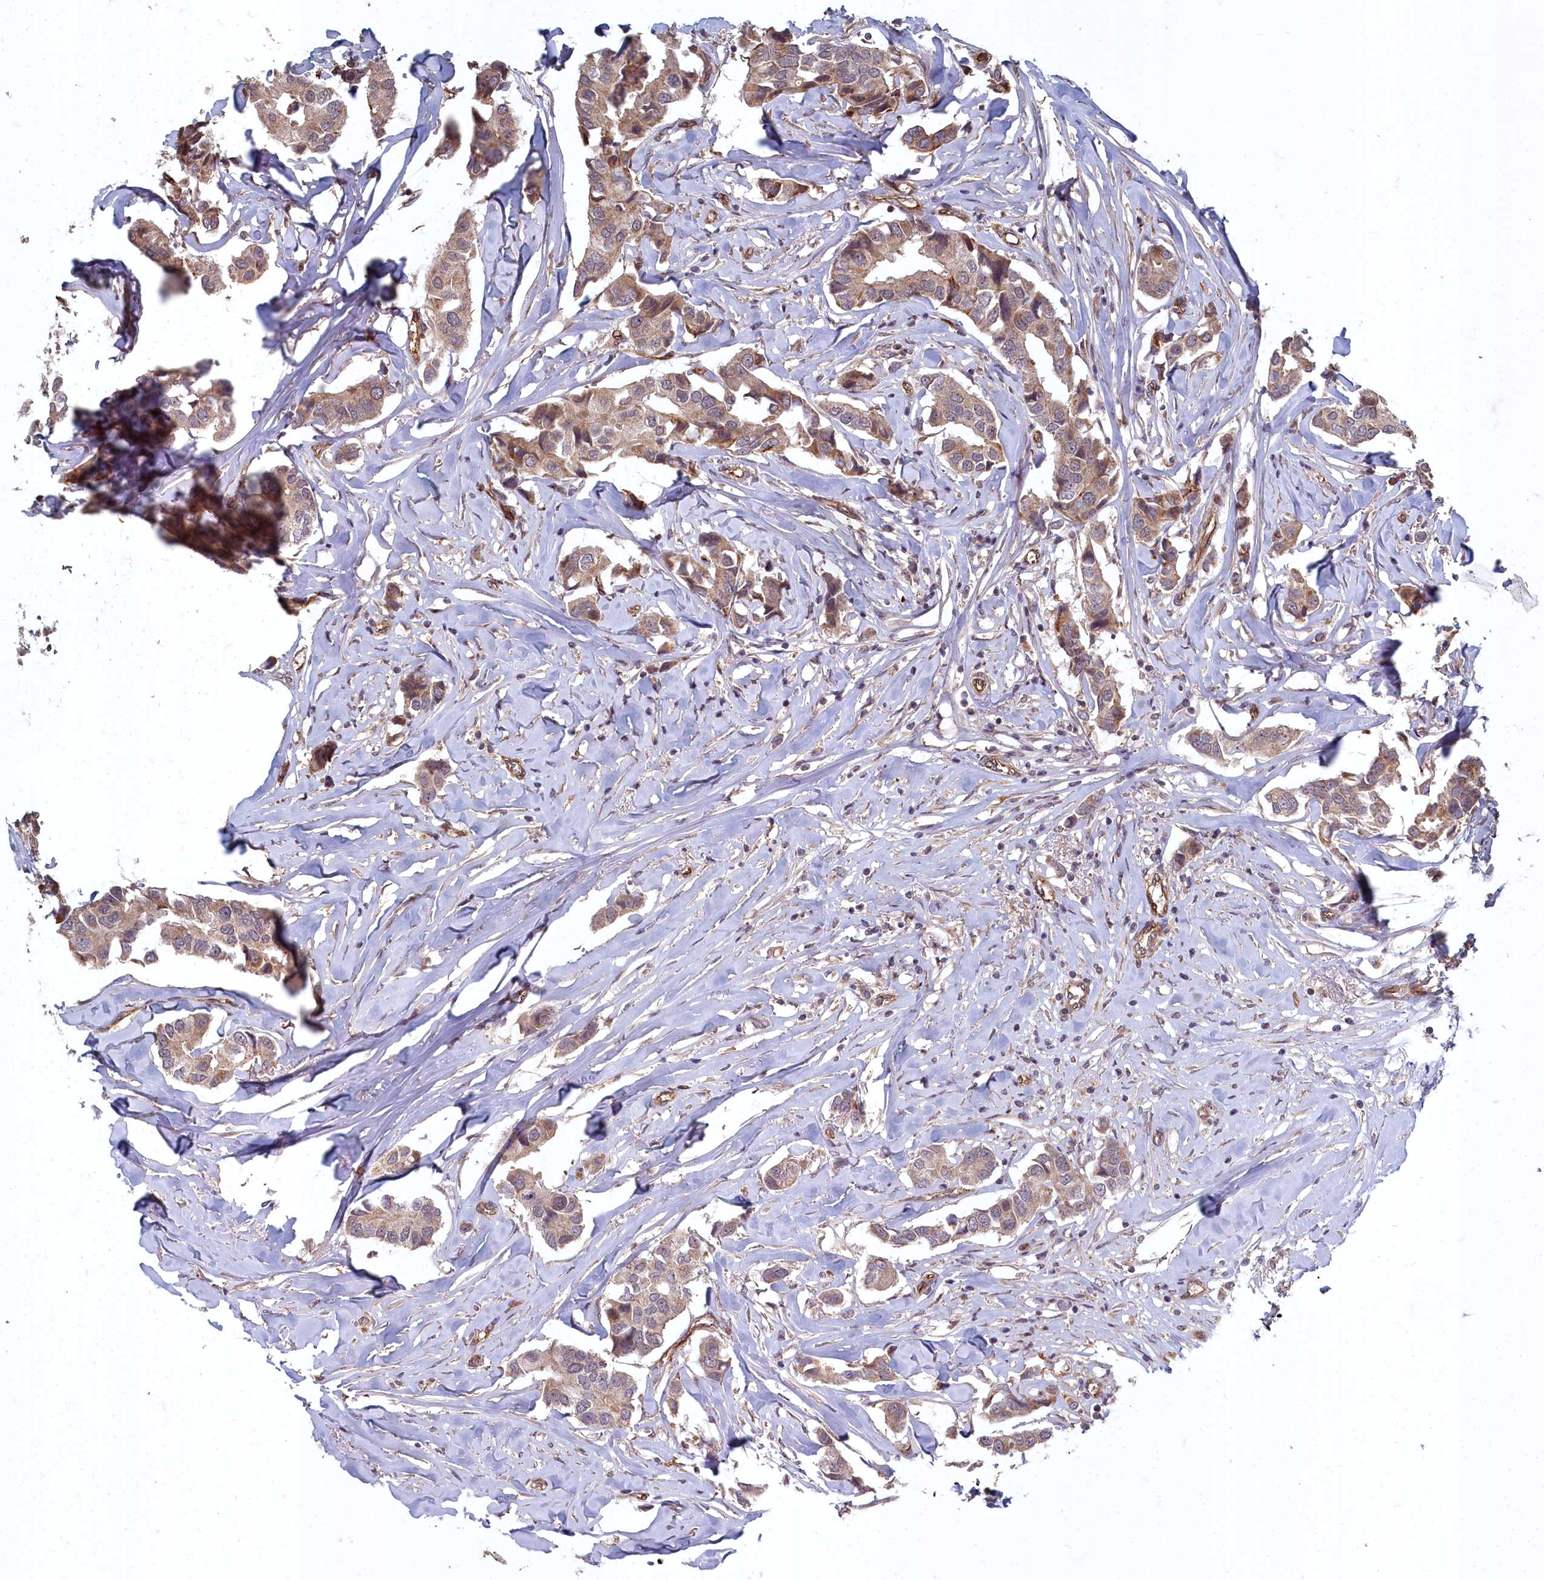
{"staining": {"intensity": "weak", "quantity": "25%-75%", "location": "cytoplasmic/membranous"}, "tissue": "breast cancer", "cell_type": "Tumor cells", "image_type": "cancer", "snomed": [{"axis": "morphology", "description": "Duct carcinoma"}, {"axis": "topography", "description": "Breast"}], "caption": "The micrograph shows immunohistochemical staining of breast intraductal carcinoma. There is weak cytoplasmic/membranous positivity is seen in about 25%-75% of tumor cells.", "gene": "TSPYL4", "patient": {"sex": "female", "age": 80}}